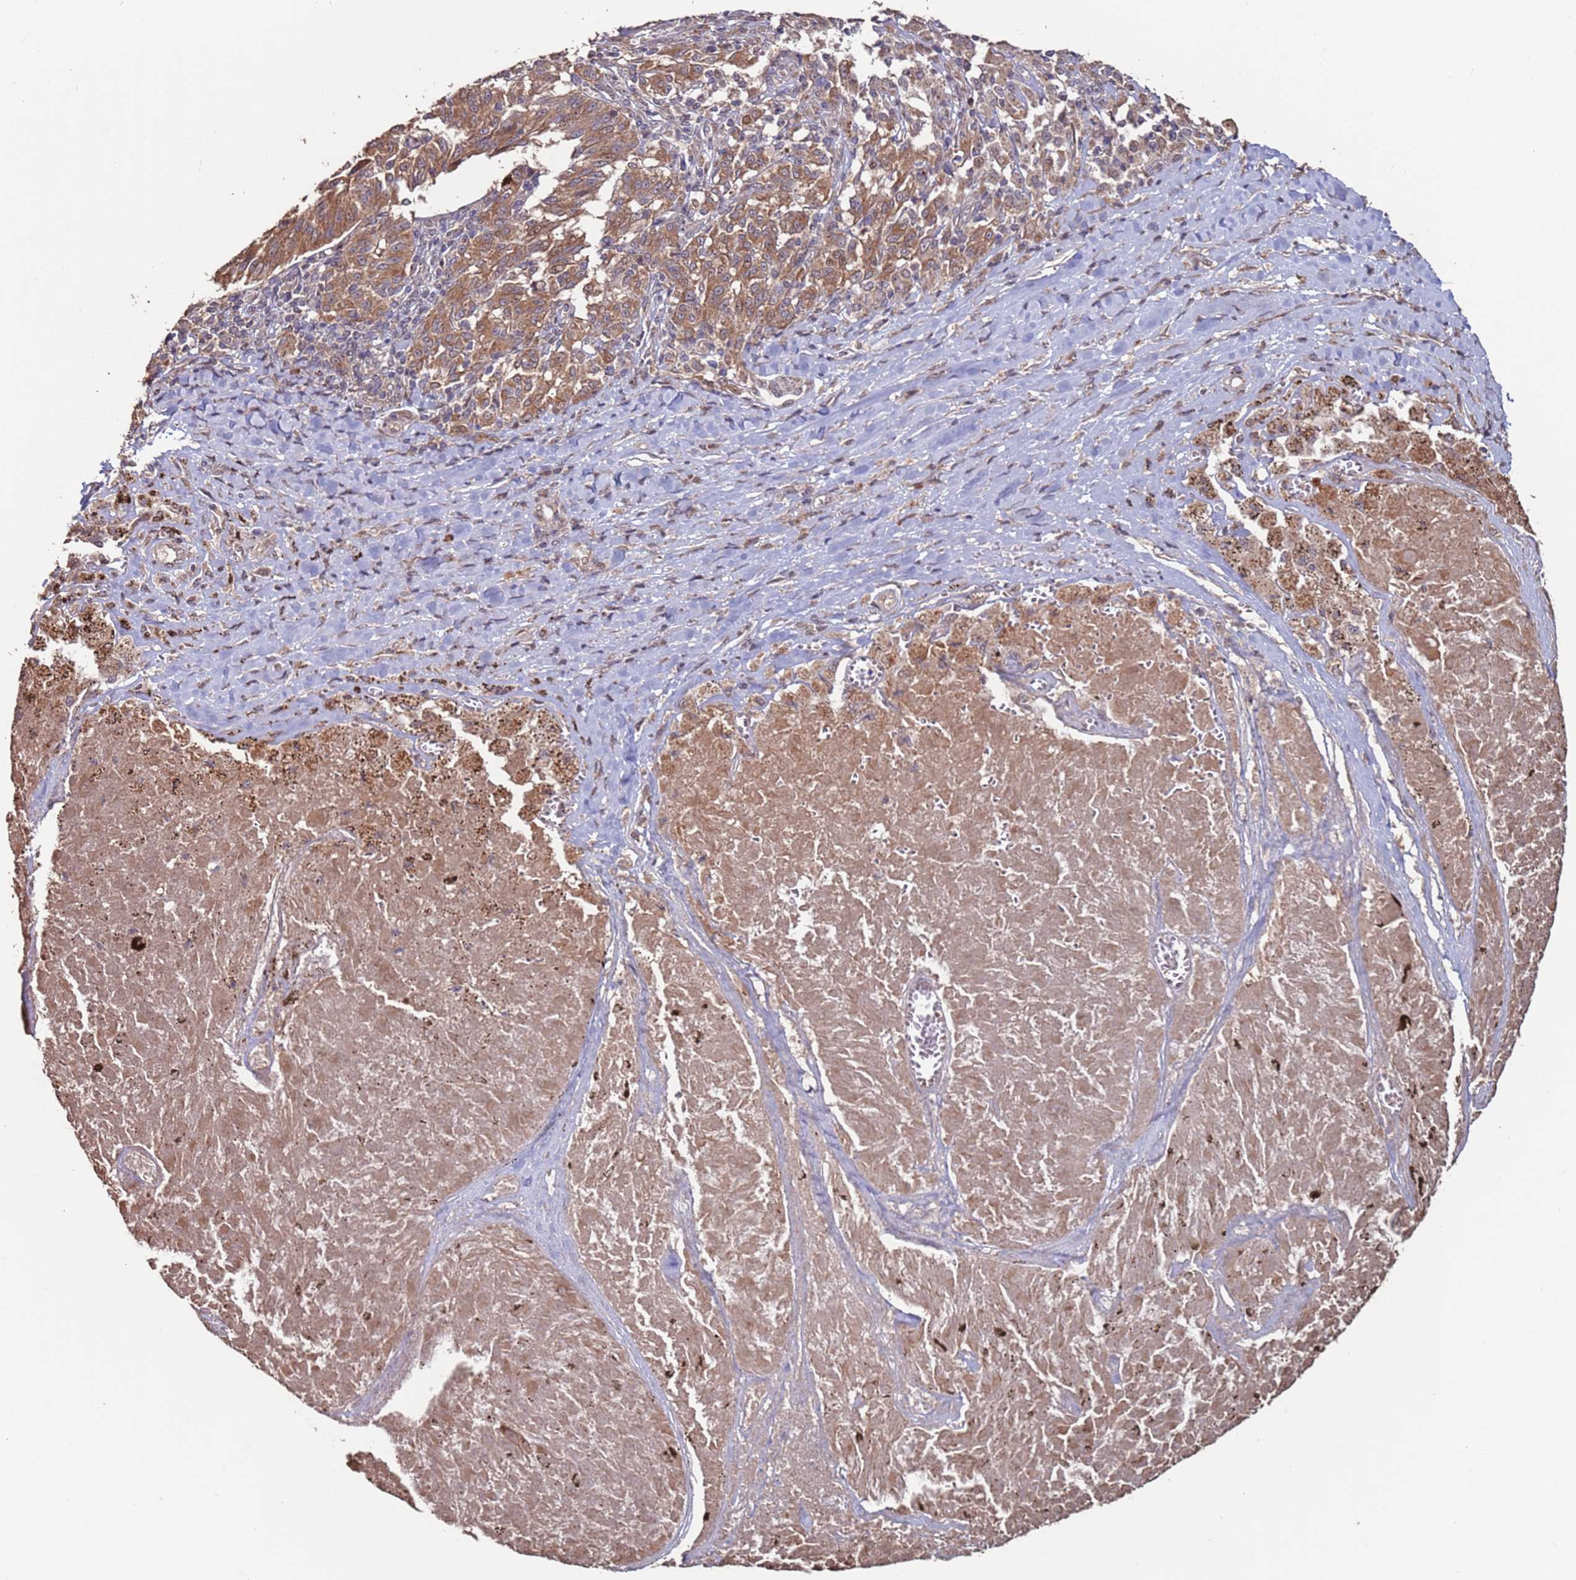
{"staining": {"intensity": "moderate", "quantity": ">75%", "location": "cytoplasmic/membranous"}, "tissue": "melanoma", "cell_type": "Tumor cells", "image_type": "cancer", "snomed": [{"axis": "morphology", "description": "Malignant melanoma, NOS"}, {"axis": "topography", "description": "Skin"}], "caption": "Approximately >75% of tumor cells in human malignant melanoma show moderate cytoplasmic/membranous protein positivity as visualized by brown immunohistochemical staining.", "gene": "PRR7", "patient": {"sex": "female", "age": 72}}